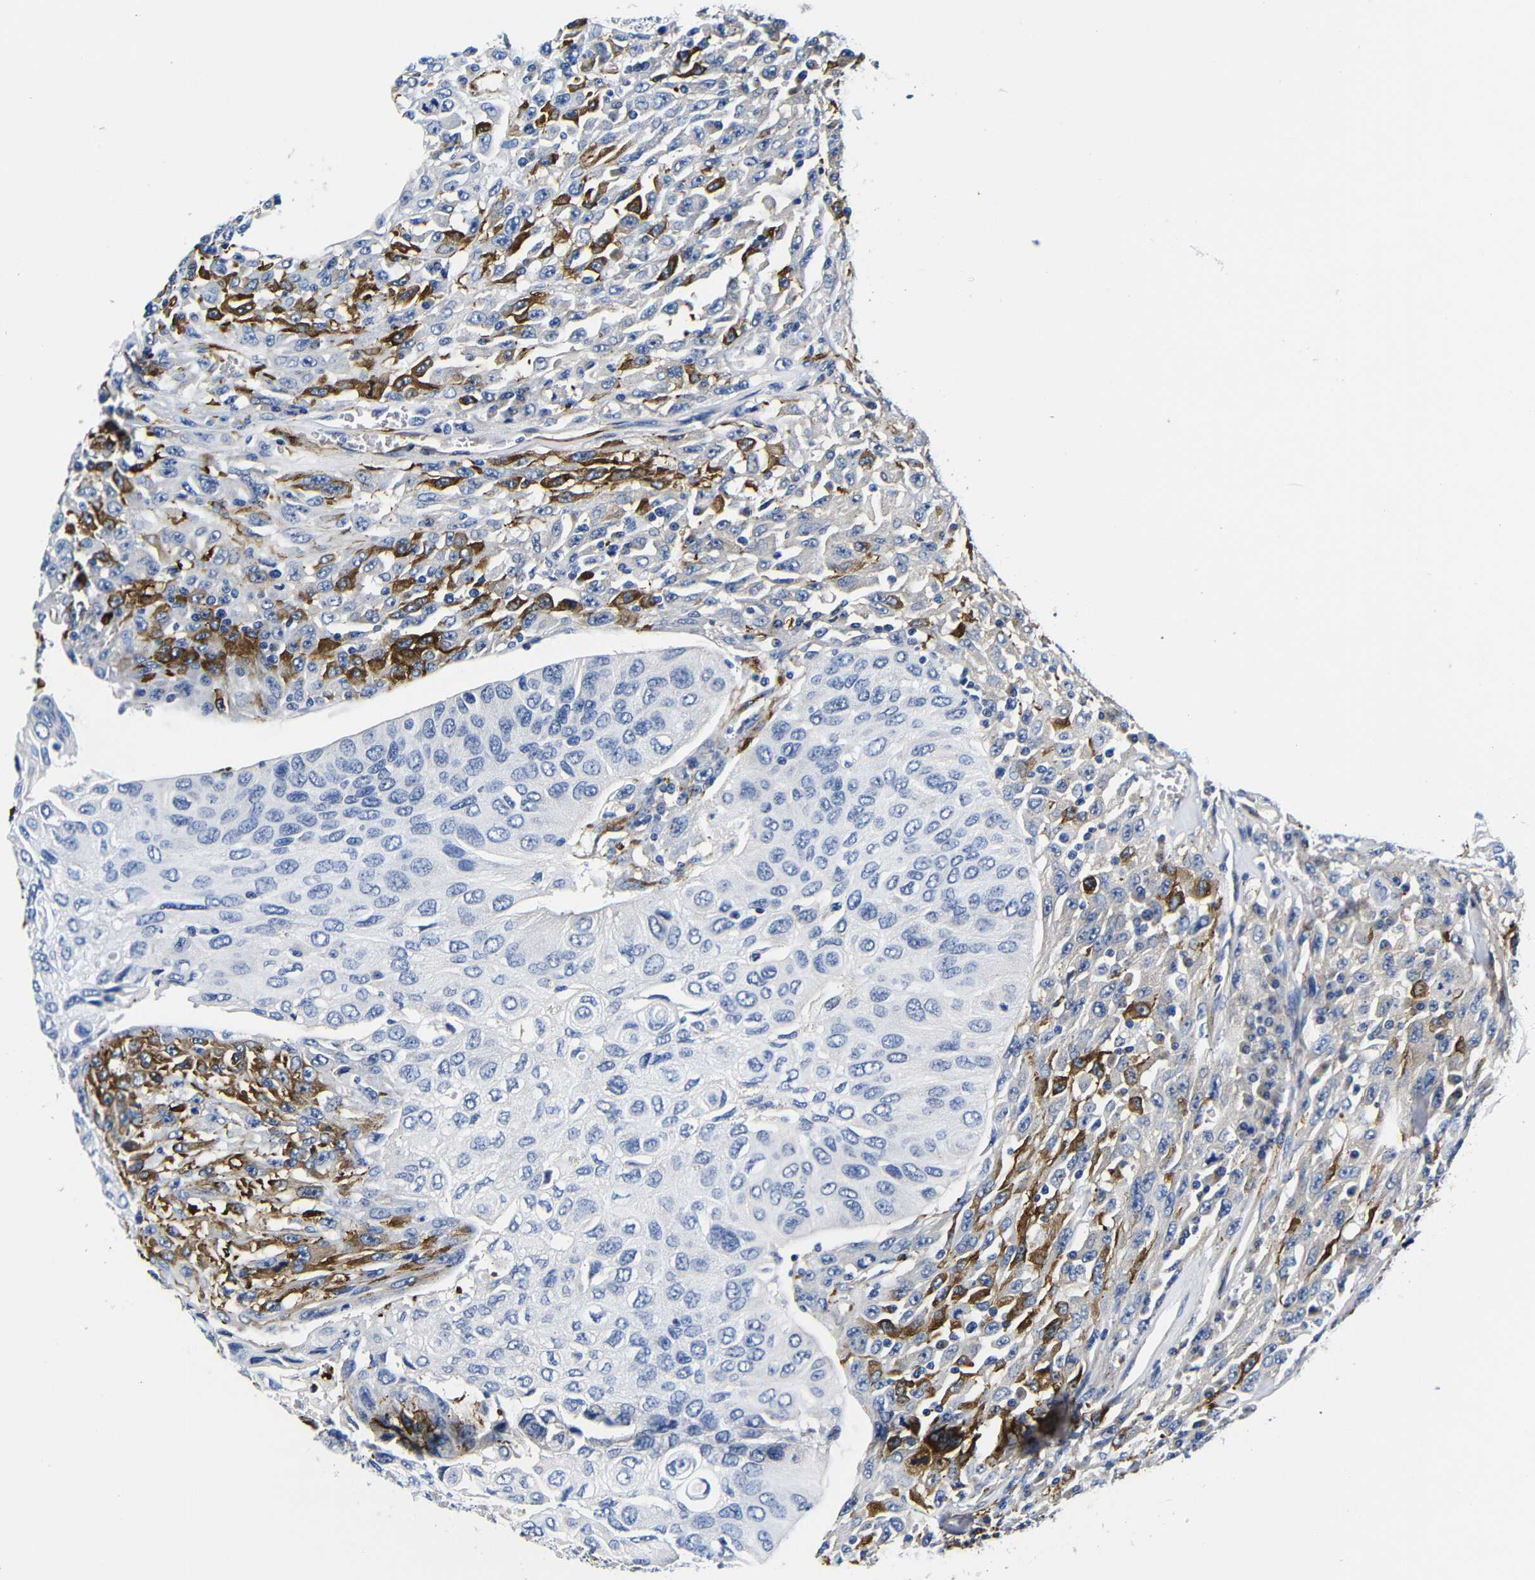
{"staining": {"intensity": "moderate", "quantity": "<25%", "location": "cytoplasmic/membranous"}, "tissue": "urothelial cancer", "cell_type": "Tumor cells", "image_type": "cancer", "snomed": [{"axis": "morphology", "description": "Urothelial carcinoma, High grade"}, {"axis": "topography", "description": "Urinary bladder"}], "caption": "Brown immunohistochemical staining in human urothelial cancer demonstrates moderate cytoplasmic/membranous staining in approximately <25% of tumor cells.", "gene": "LRIG1", "patient": {"sex": "male", "age": 66}}